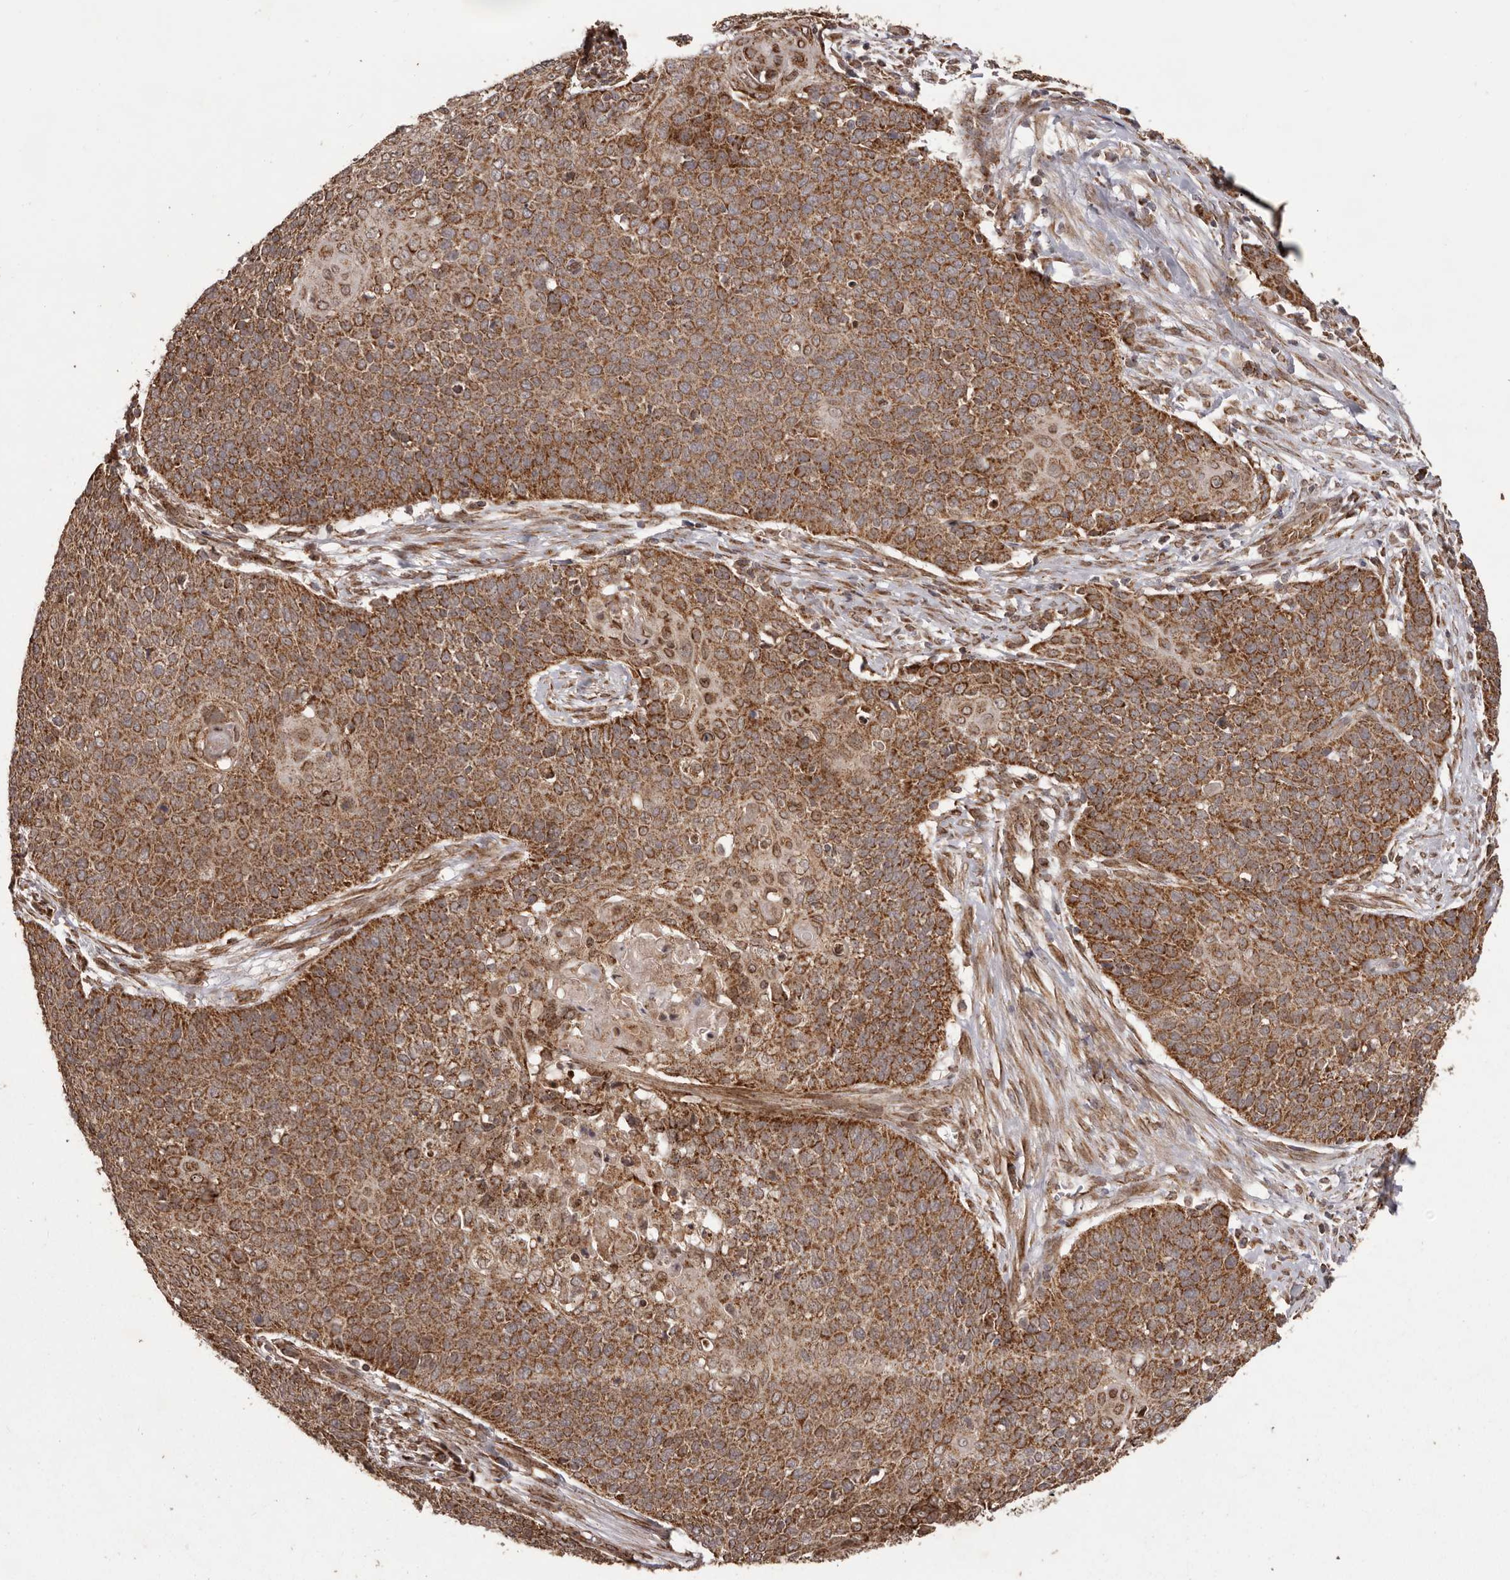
{"staining": {"intensity": "strong", "quantity": ">75%", "location": "cytoplasmic/membranous"}, "tissue": "cervical cancer", "cell_type": "Tumor cells", "image_type": "cancer", "snomed": [{"axis": "morphology", "description": "Squamous cell carcinoma, NOS"}, {"axis": "topography", "description": "Cervix"}], "caption": "Brown immunohistochemical staining in human squamous cell carcinoma (cervical) reveals strong cytoplasmic/membranous staining in approximately >75% of tumor cells.", "gene": "CHRM2", "patient": {"sex": "female", "age": 39}}